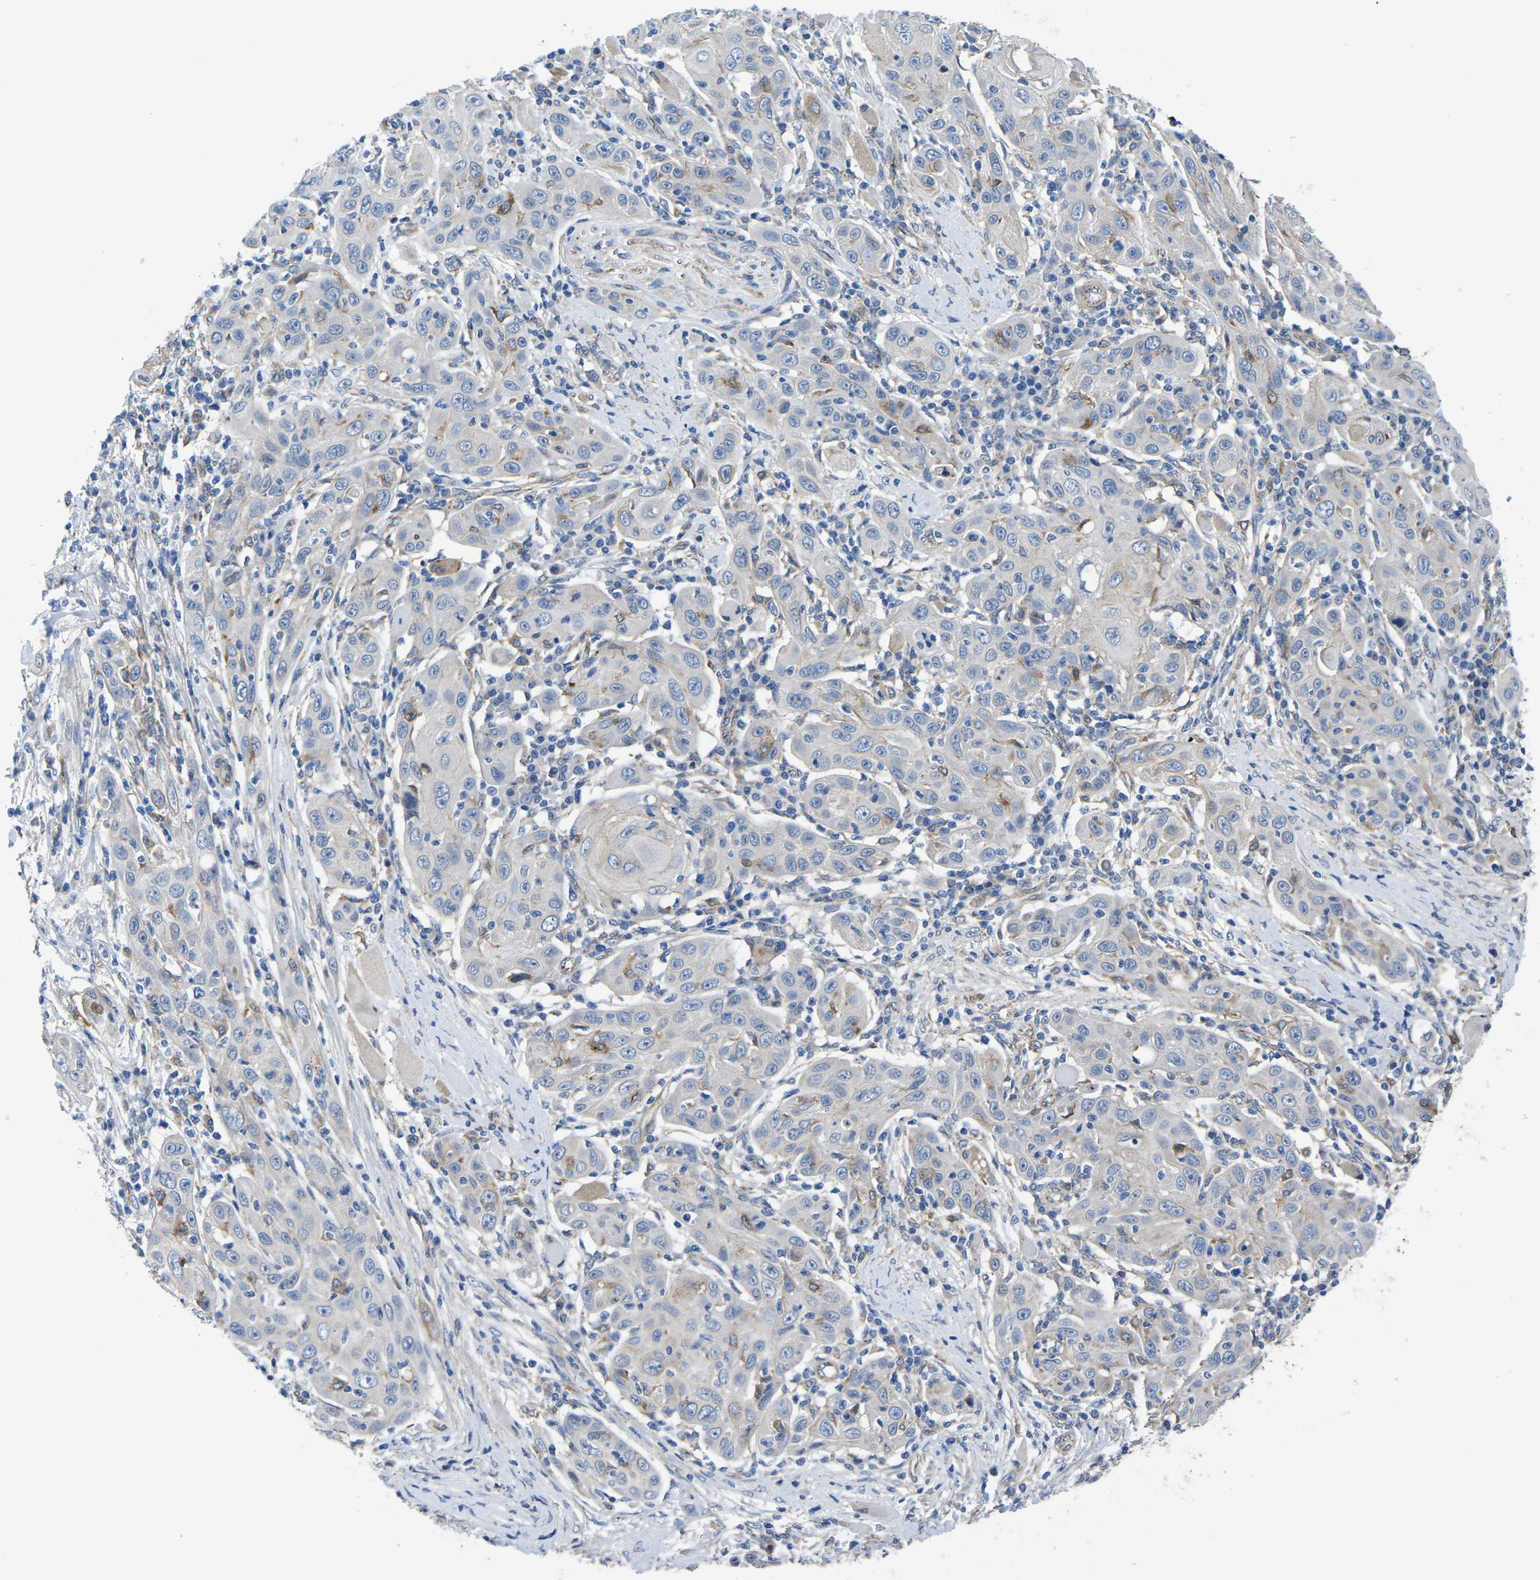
{"staining": {"intensity": "negative", "quantity": "none", "location": "none"}, "tissue": "skin cancer", "cell_type": "Tumor cells", "image_type": "cancer", "snomed": [{"axis": "morphology", "description": "Squamous cell carcinoma, NOS"}, {"axis": "topography", "description": "Skin"}], "caption": "Immunohistochemical staining of squamous cell carcinoma (skin) shows no significant expression in tumor cells.", "gene": "CTNND1", "patient": {"sex": "female", "age": 88}}